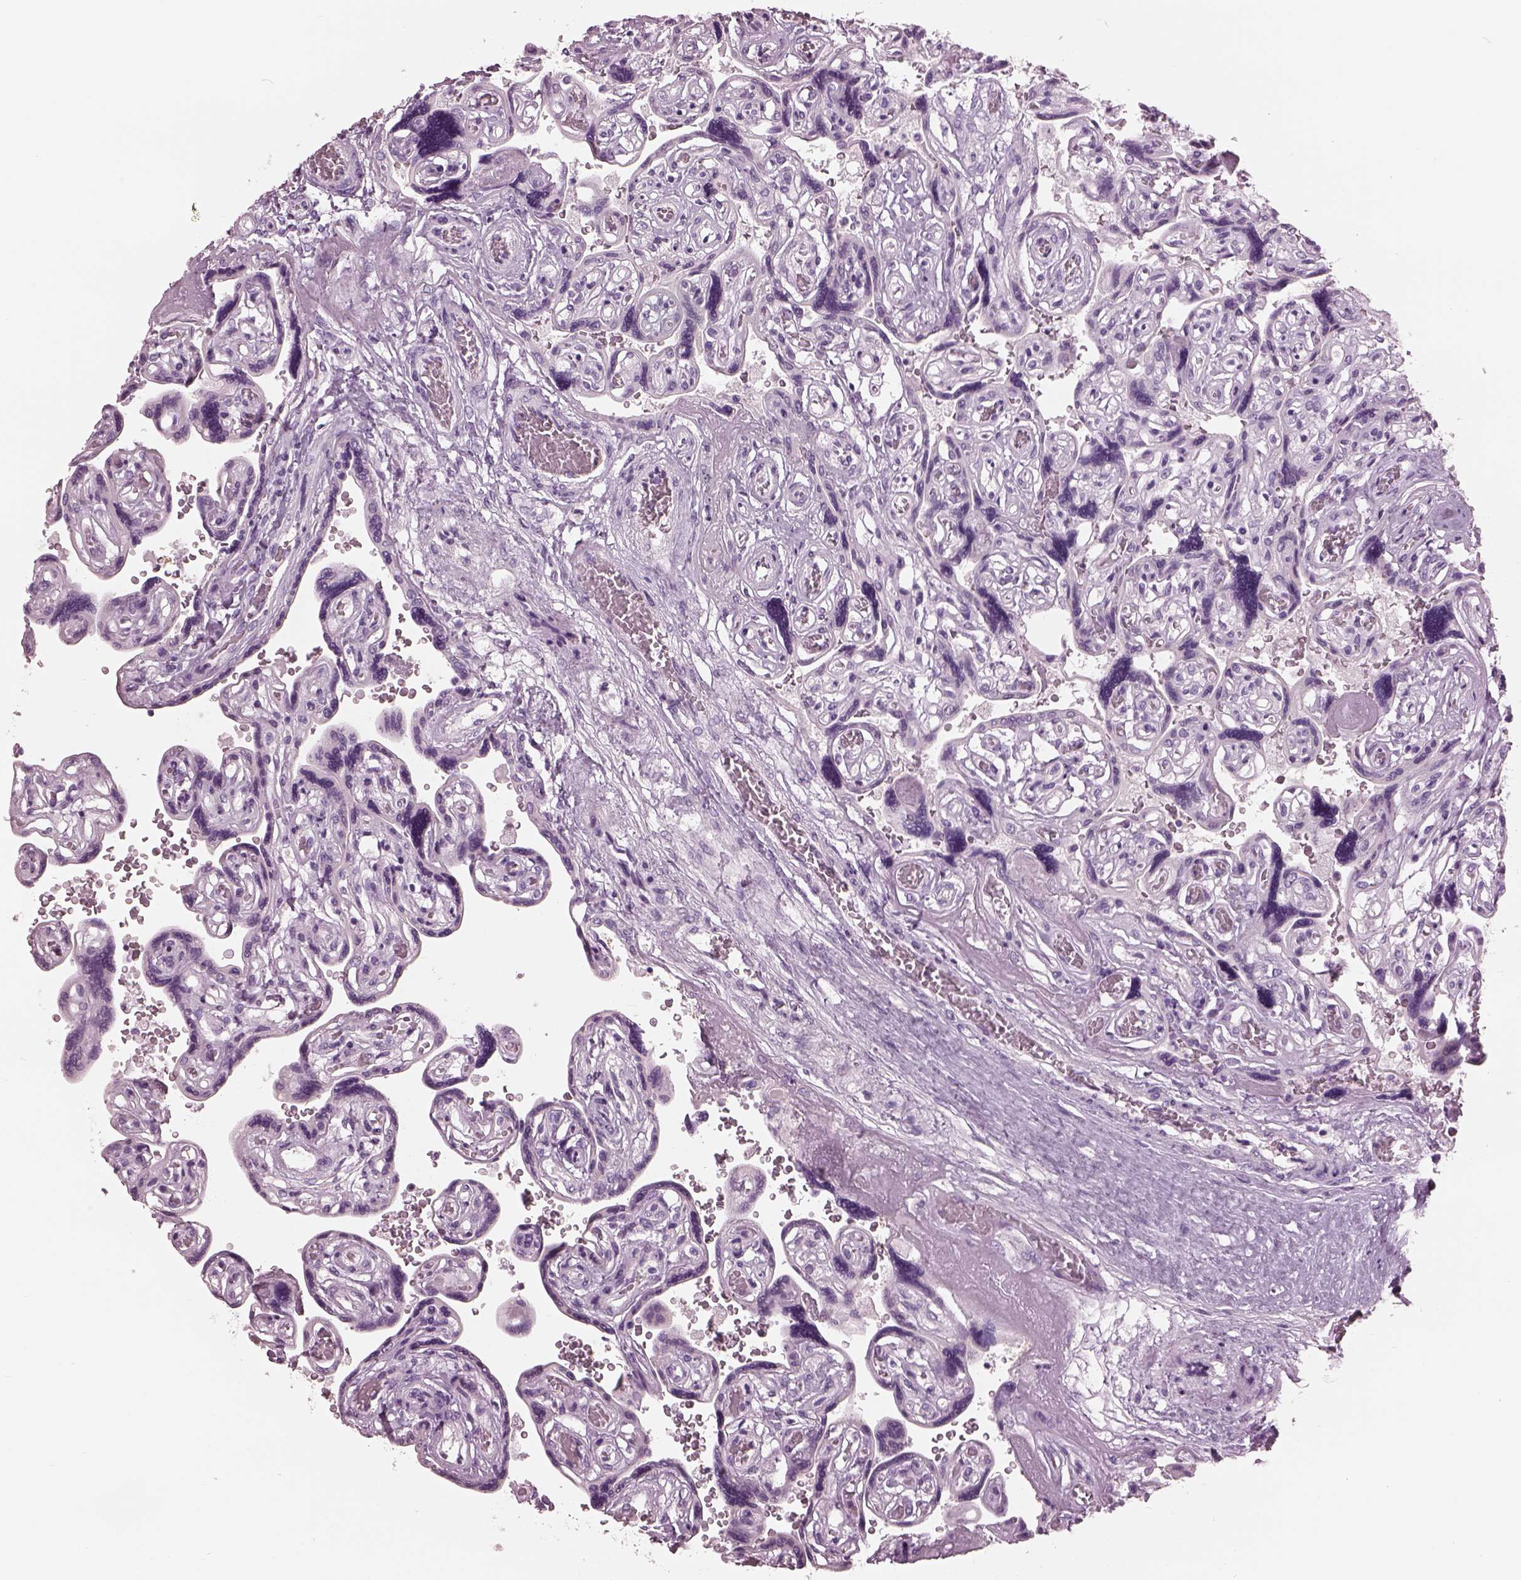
{"staining": {"intensity": "negative", "quantity": "none", "location": "none"}, "tissue": "placenta", "cell_type": "Decidual cells", "image_type": "normal", "snomed": [{"axis": "morphology", "description": "Normal tissue, NOS"}, {"axis": "topography", "description": "Placenta"}], "caption": "Immunohistochemistry (IHC) histopathology image of benign human placenta stained for a protein (brown), which shows no expression in decidual cells. (DAB (3,3'-diaminobenzidine) IHC visualized using brightfield microscopy, high magnification).", "gene": "PACRG", "patient": {"sex": "female", "age": 32}}